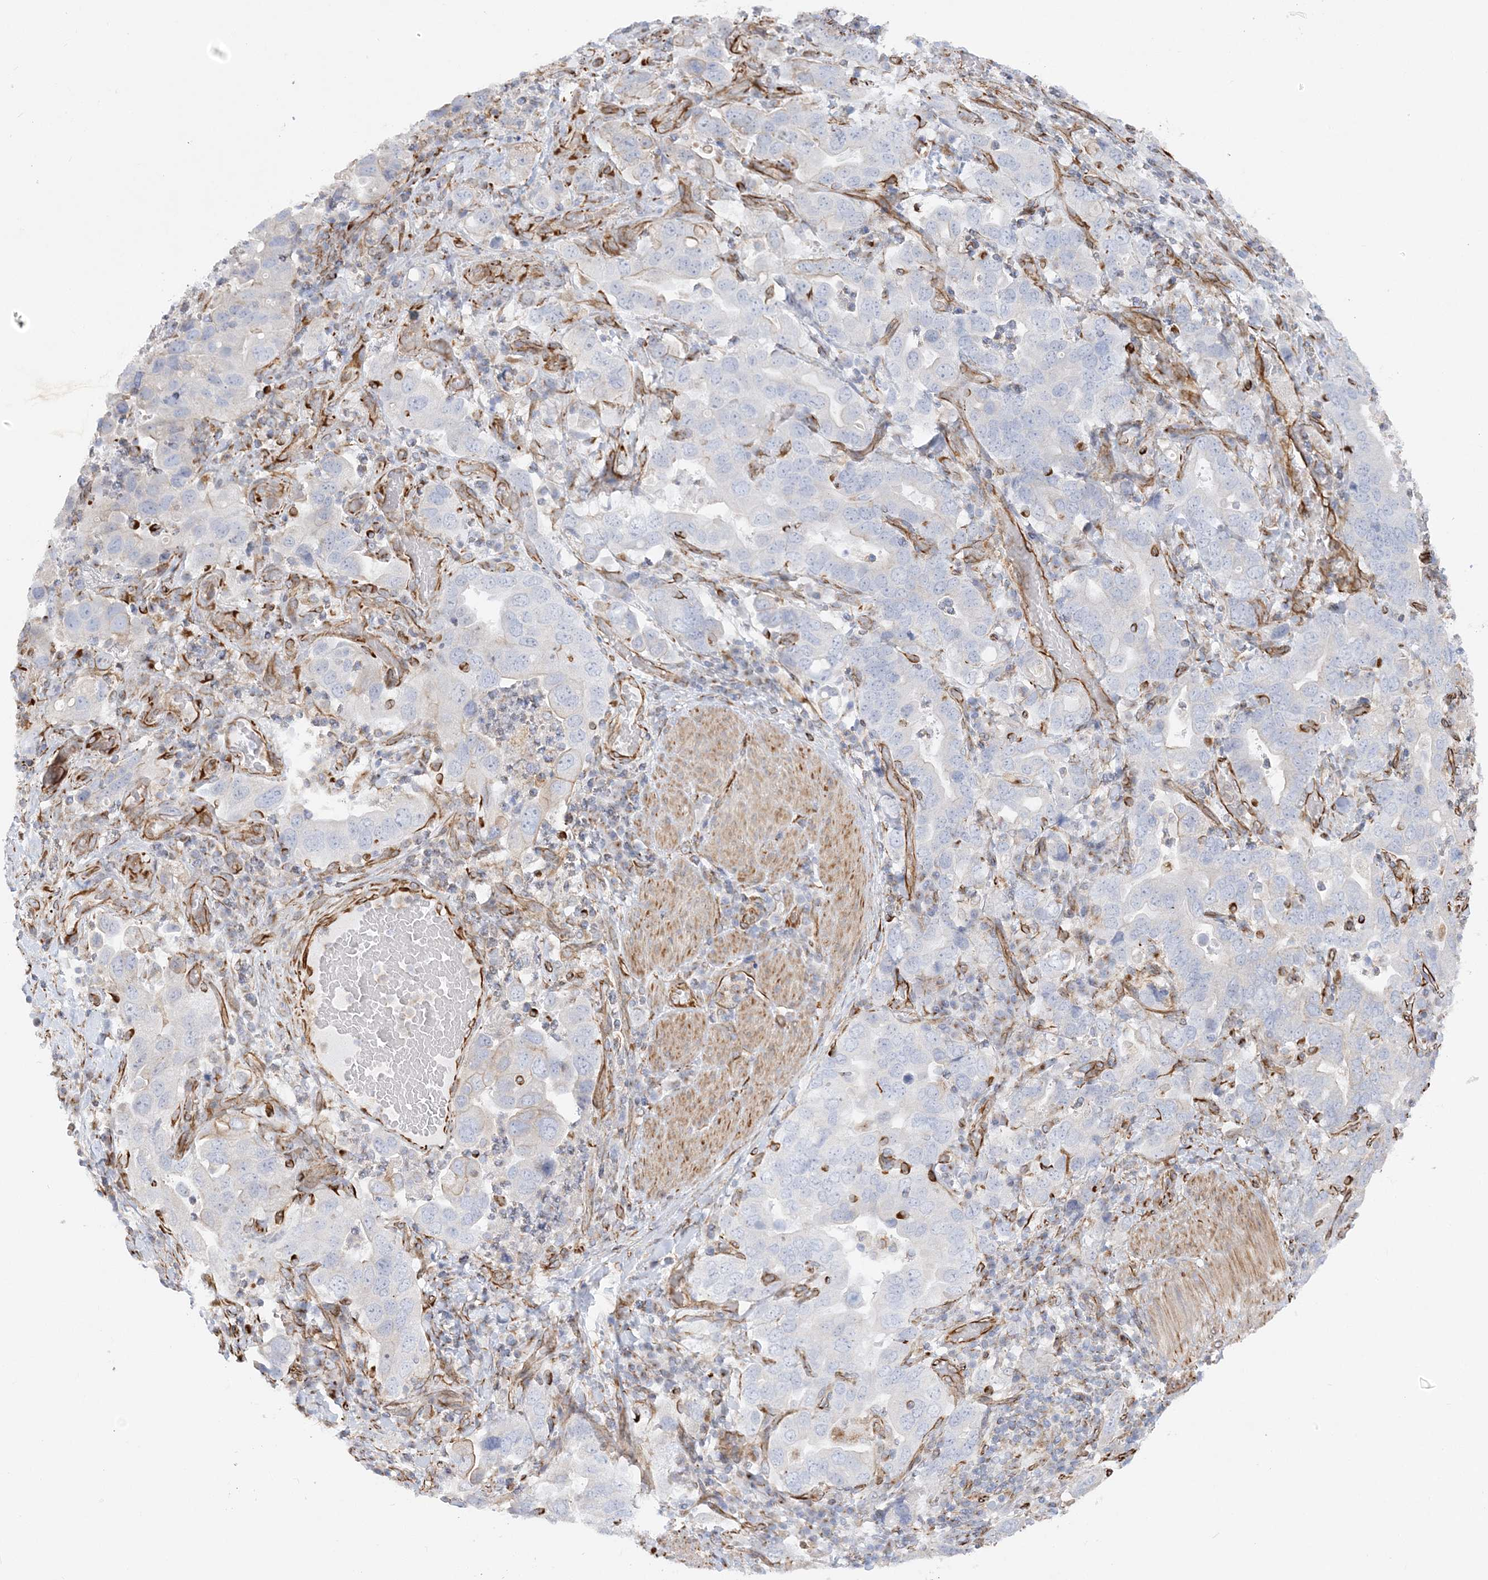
{"staining": {"intensity": "negative", "quantity": "none", "location": "none"}, "tissue": "stomach cancer", "cell_type": "Tumor cells", "image_type": "cancer", "snomed": [{"axis": "morphology", "description": "Adenocarcinoma, NOS"}, {"axis": "topography", "description": "Stomach, upper"}], "caption": "Immunohistochemistry (IHC) micrograph of stomach cancer (adenocarcinoma) stained for a protein (brown), which displays no expression in tumor cells.", "gene": "SCLT1", "patient": {"sex": "male", "age": 62}}